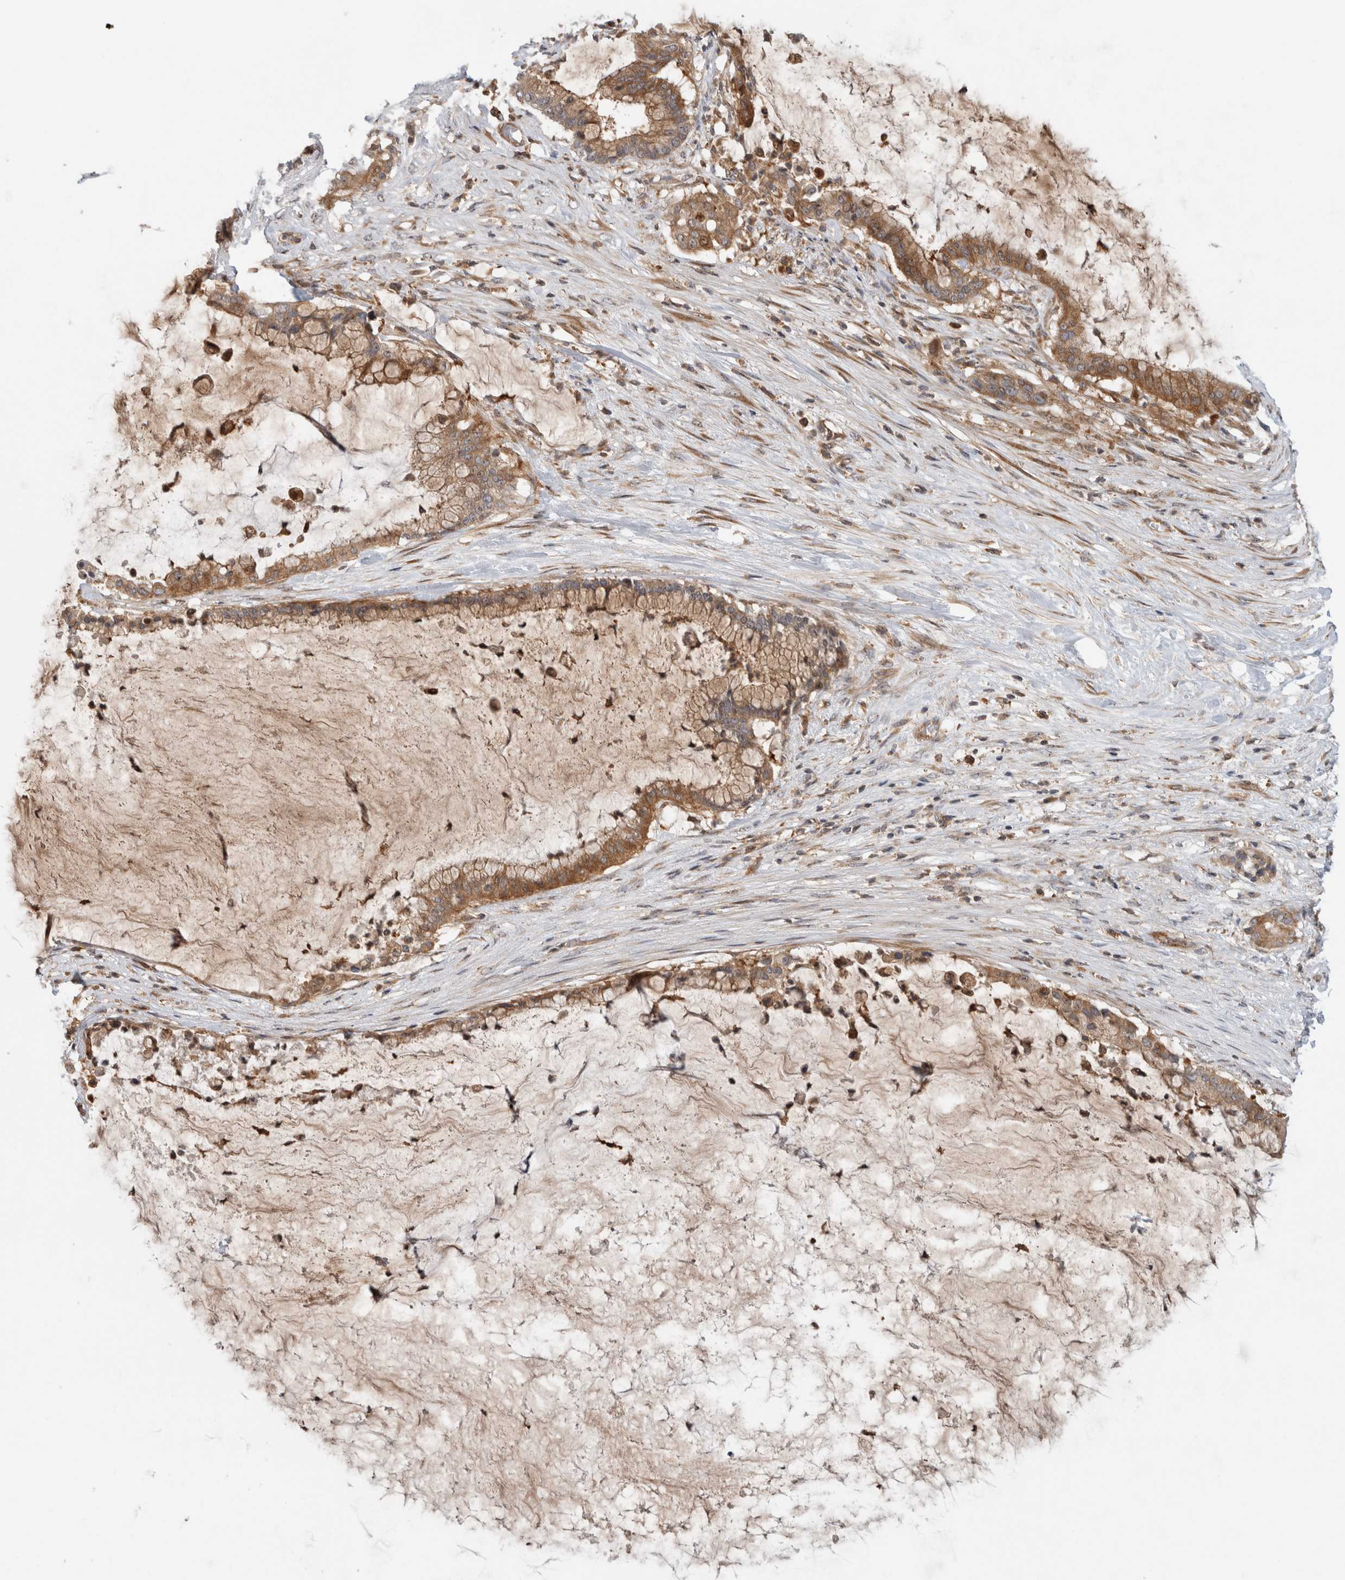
{"staining": {"intensity": "moderate", "quantity": ">75%", "location": "cytoplasmic/membranous"}, "tissue": "pancreatic cancer", "cell_type": "Tumor cells", "image_type": "cancer", "snomed": [{"axis": "morphology", "description": "Adenocarcinoma, NOS"}, {"axis": "topography", "description": "Pancreas"}], "caption": "Human pancreatic adenocarcinoma stained with a protein marker shows moderate staining in tumor cells.", "gene": "WASF2", "patient": {"sex": "male", "age": 41}}